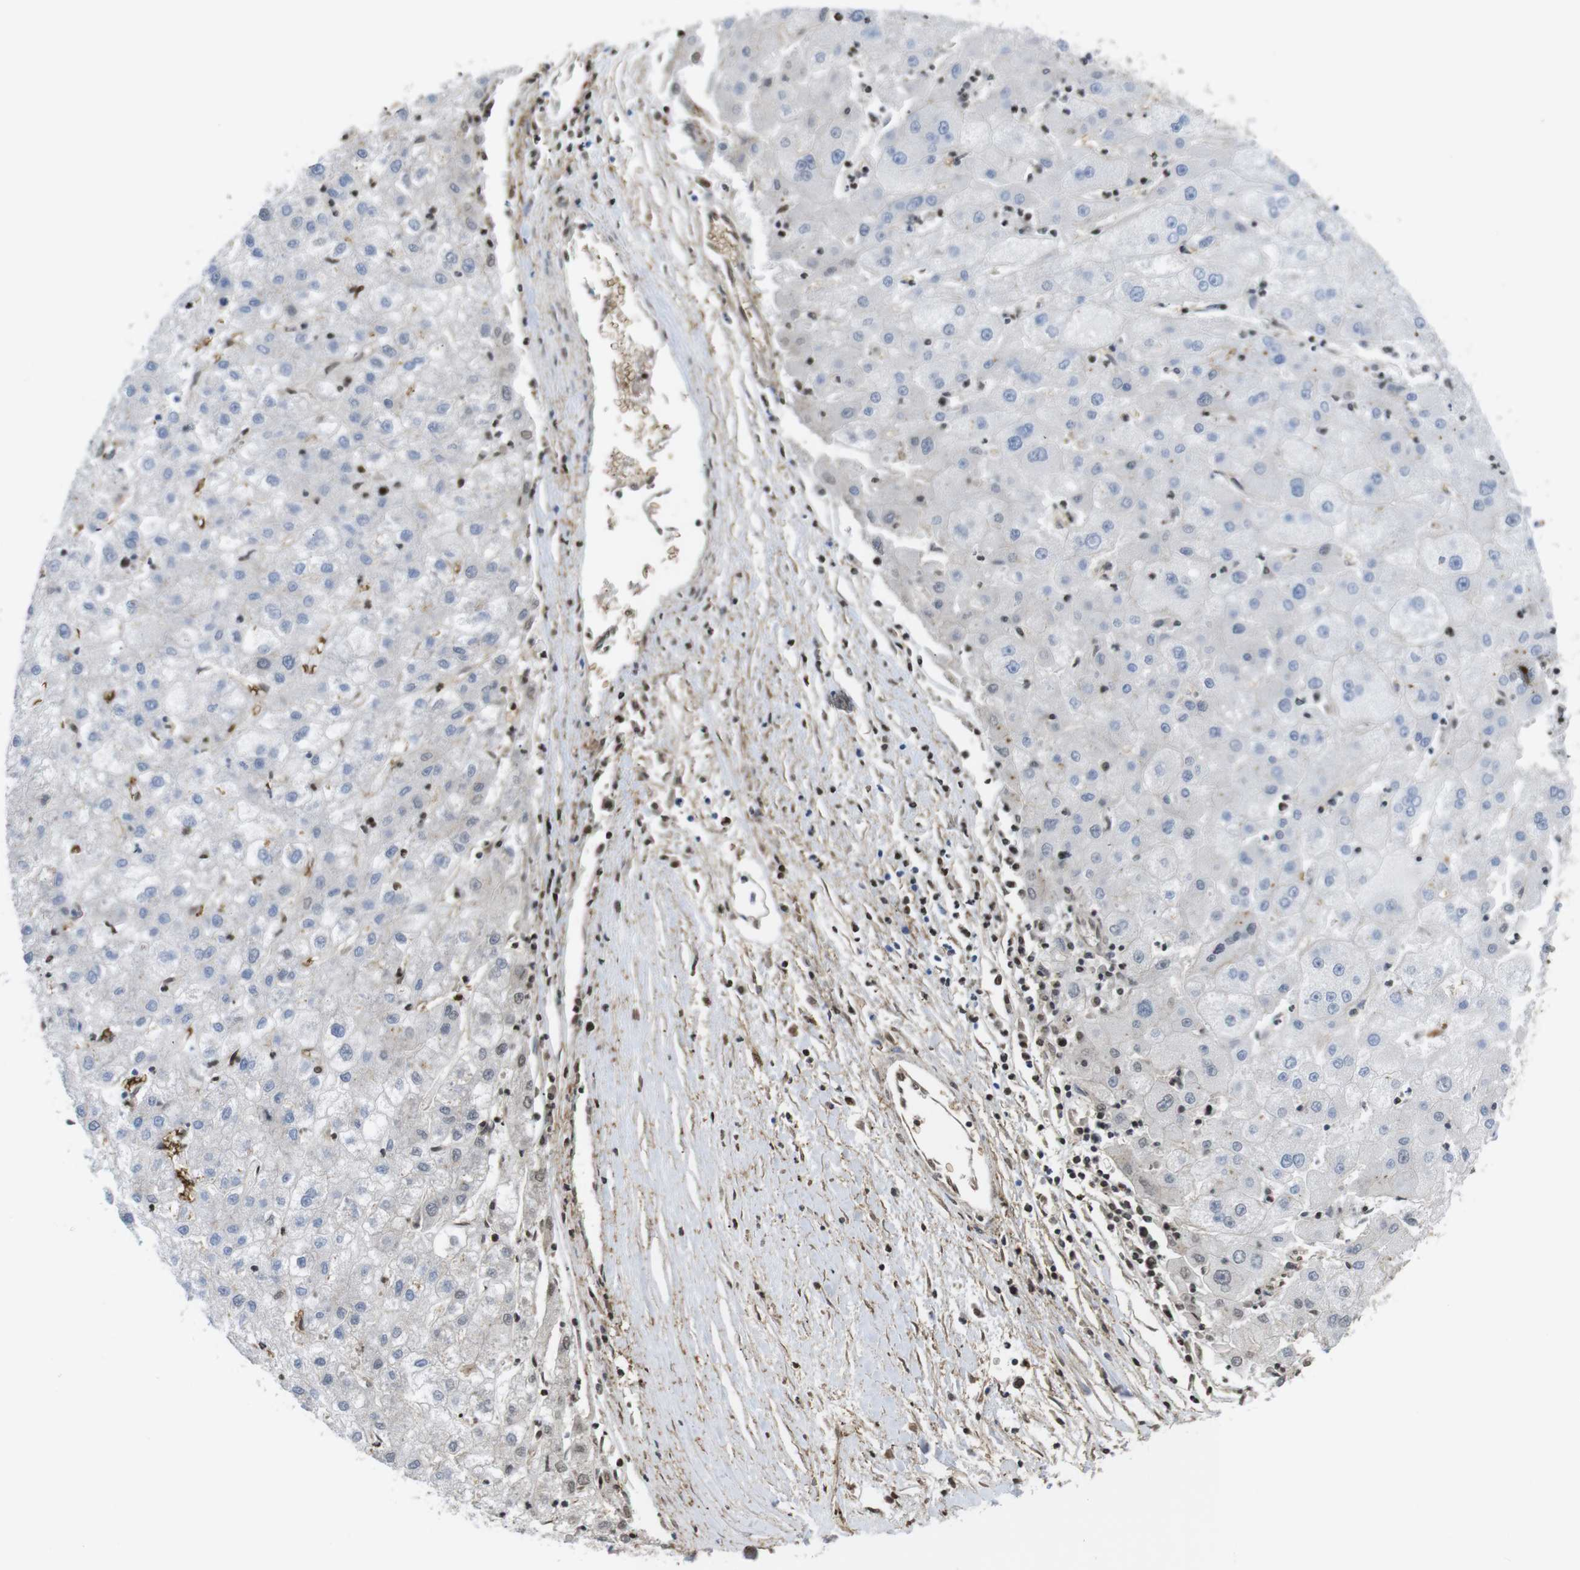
{"staining": {"intensity": "negative", "quantity": "none", "location": "none"}, "tissue": "liver cancer", "cell_type": "Tumor cells", "image_type": "cancer", "snomed": [{"axis": "morphology", "description": "Carcinoma, Hepatocellular, NOS"}, {"axis": "topography", "description": "Liver"}], "caption": "This is an immunohistochemistry photomicrograph of human liver hepatocellular carcinoma. There is no positivity in tumor cells.", "gene": "CYBRD1", "patient": {"sex": "male", "age": 72}}